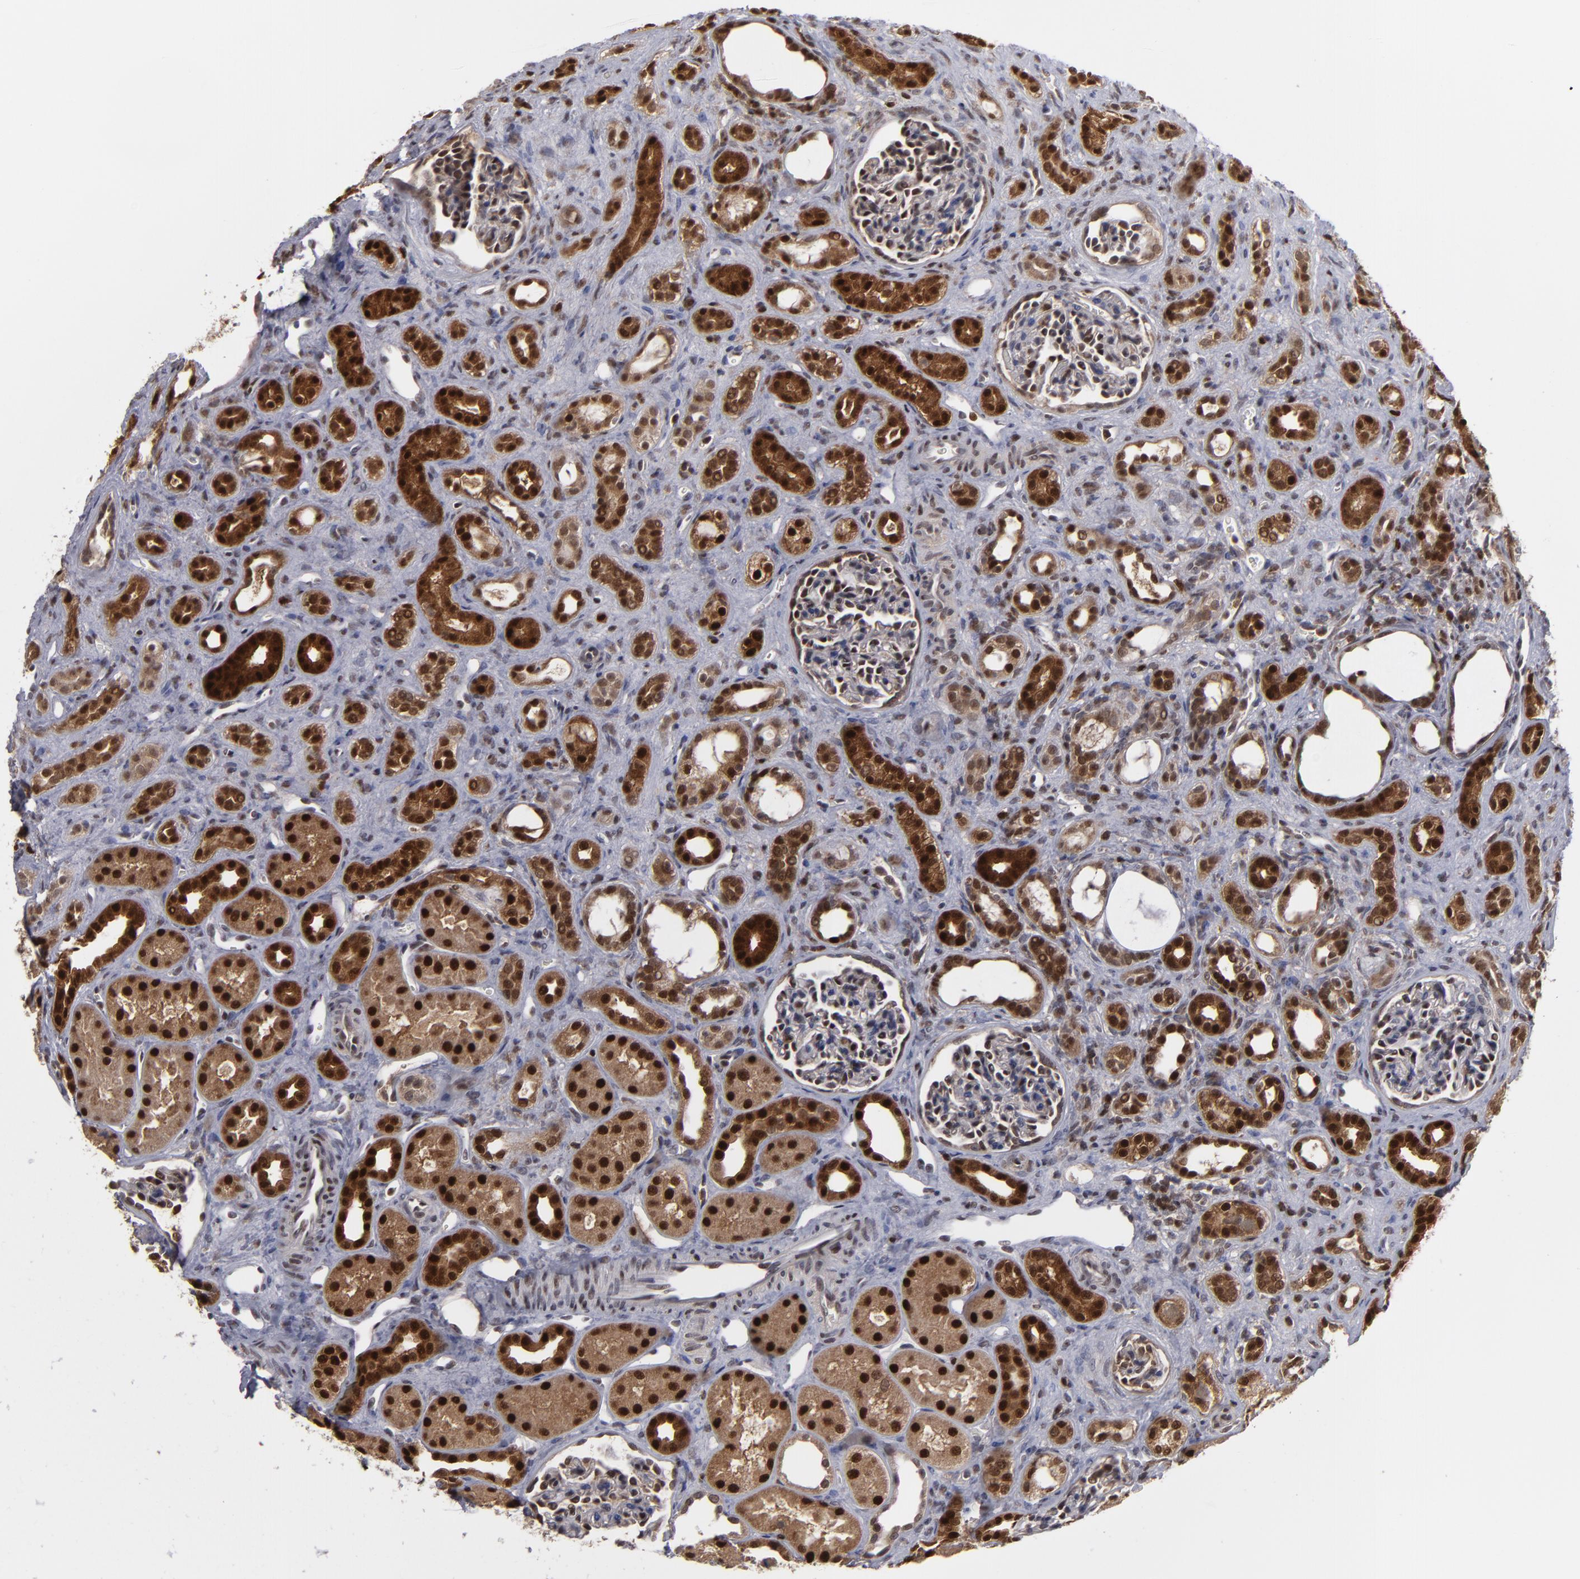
{"staining": {"intensity": "moderate", "quantity": "<25%", "location": "nuclear"}, "tissue": "kidney", "cell_type": "Cells in glomeruli", "image_type": "normal", "snomed": [{"axis": "morphology", "description": "Normal tissue, NOS"}, {"axis": "topography", "description": "Kidney"}], "caption": "DAB (3,3'-diaminobenzidine) immunohistochemical staining of benign human kidney shows moderate nuclear protein staining in approximately <25% of cells in glomeruli.", "gene": "GSR", "patient": {"sex": "male", "age": 7}}